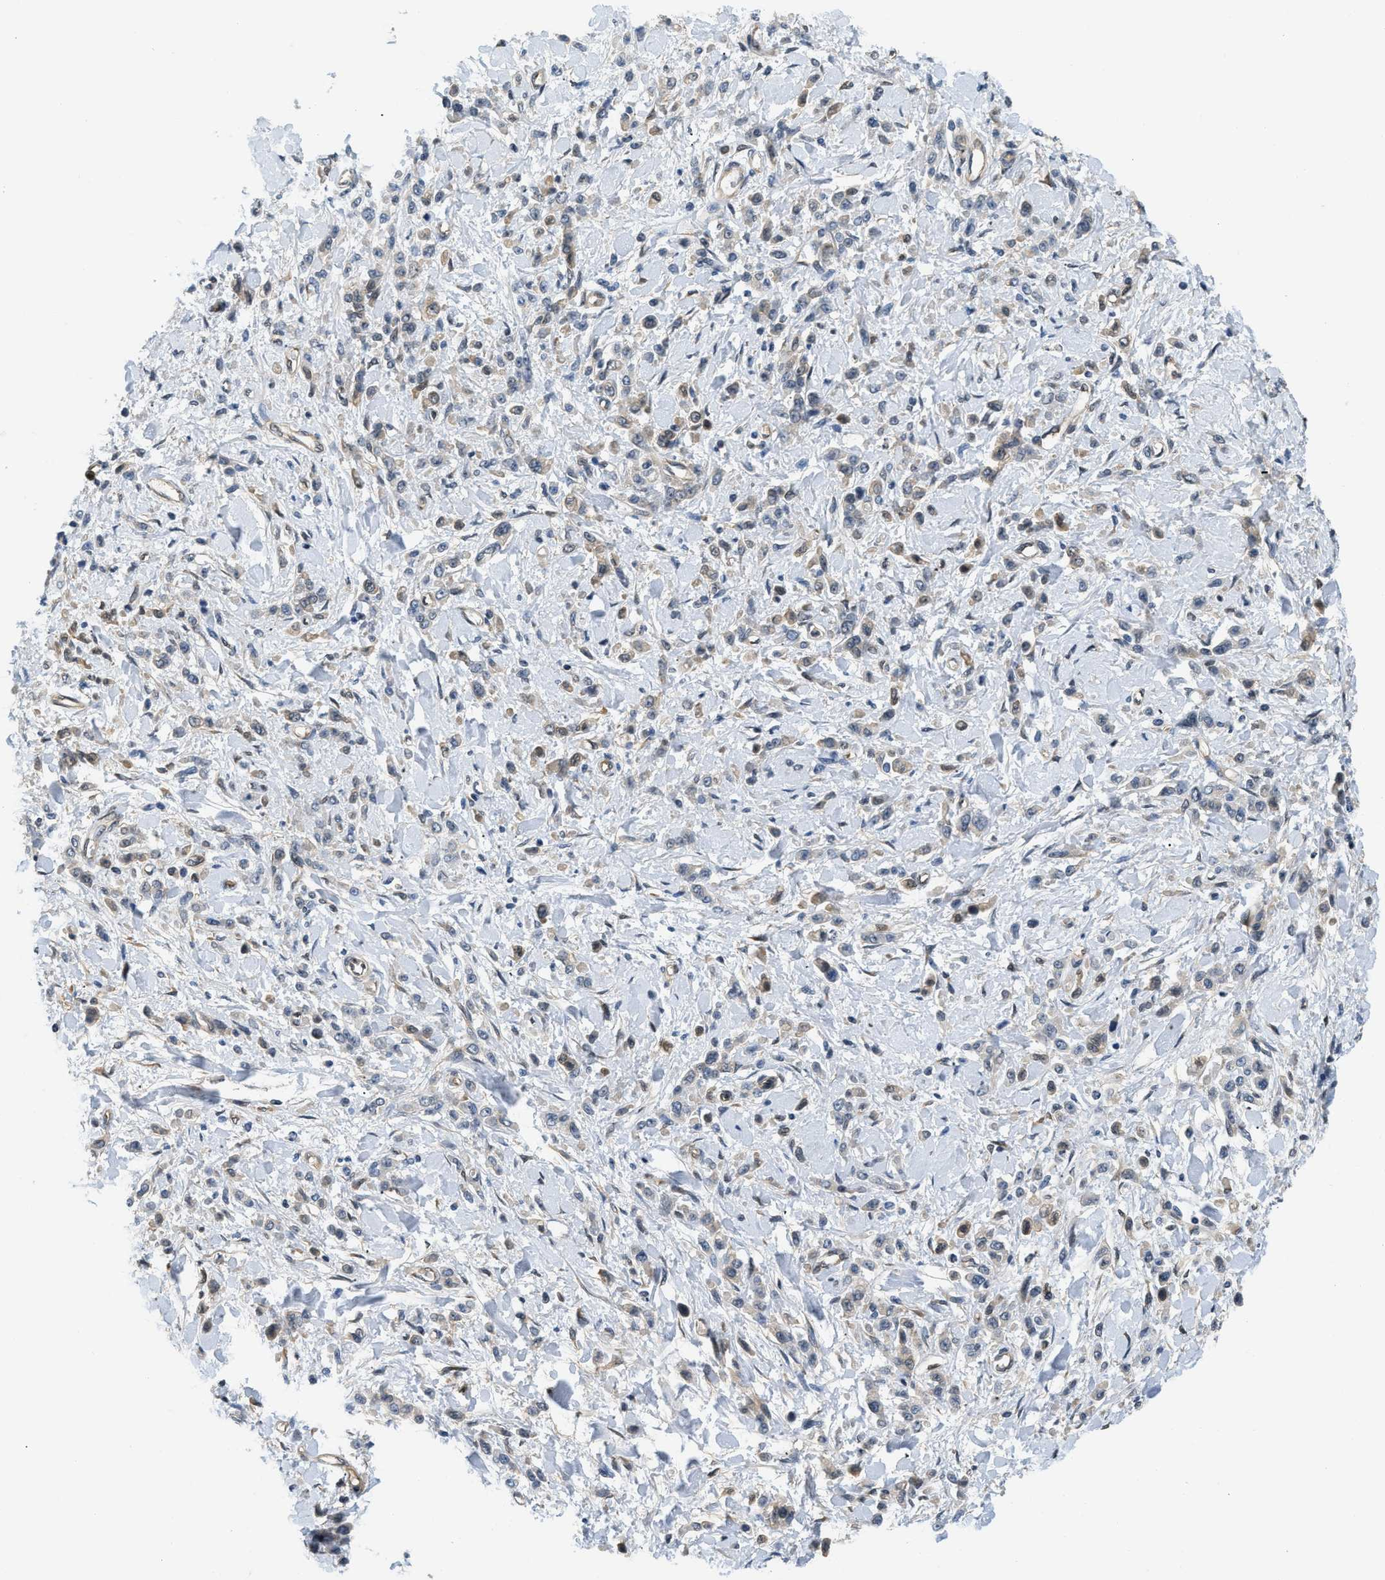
{"staining": {"intensity": "moderate", "quantity": "25%-75%", "location": "cytoplasmic/membranous"}, "tissue": "stomach cancer", "cell_type": "Tumor cells", "image_type": "cancer", "snomed": [{"axis": "morphology", "description": "Normal tissue, NOS"}, {"axis": "morphology", "description": "Adenocarcinoma, NOS"}, {"axis": "topography", "description": "Stomach"}], "caption": "Immunohistochemistry photomicrograph of neoplastic tissue: stomach adenocarcinoma stained using IHC displays medium levels of moderate protein expression localized specifically in the cytoplasmic/membranous of tumor cells, appearing as a cytoplasmic/membranous brown color.", "gene": "EIF4EBP2", "patient": {"sex": "male", "age": 82}}